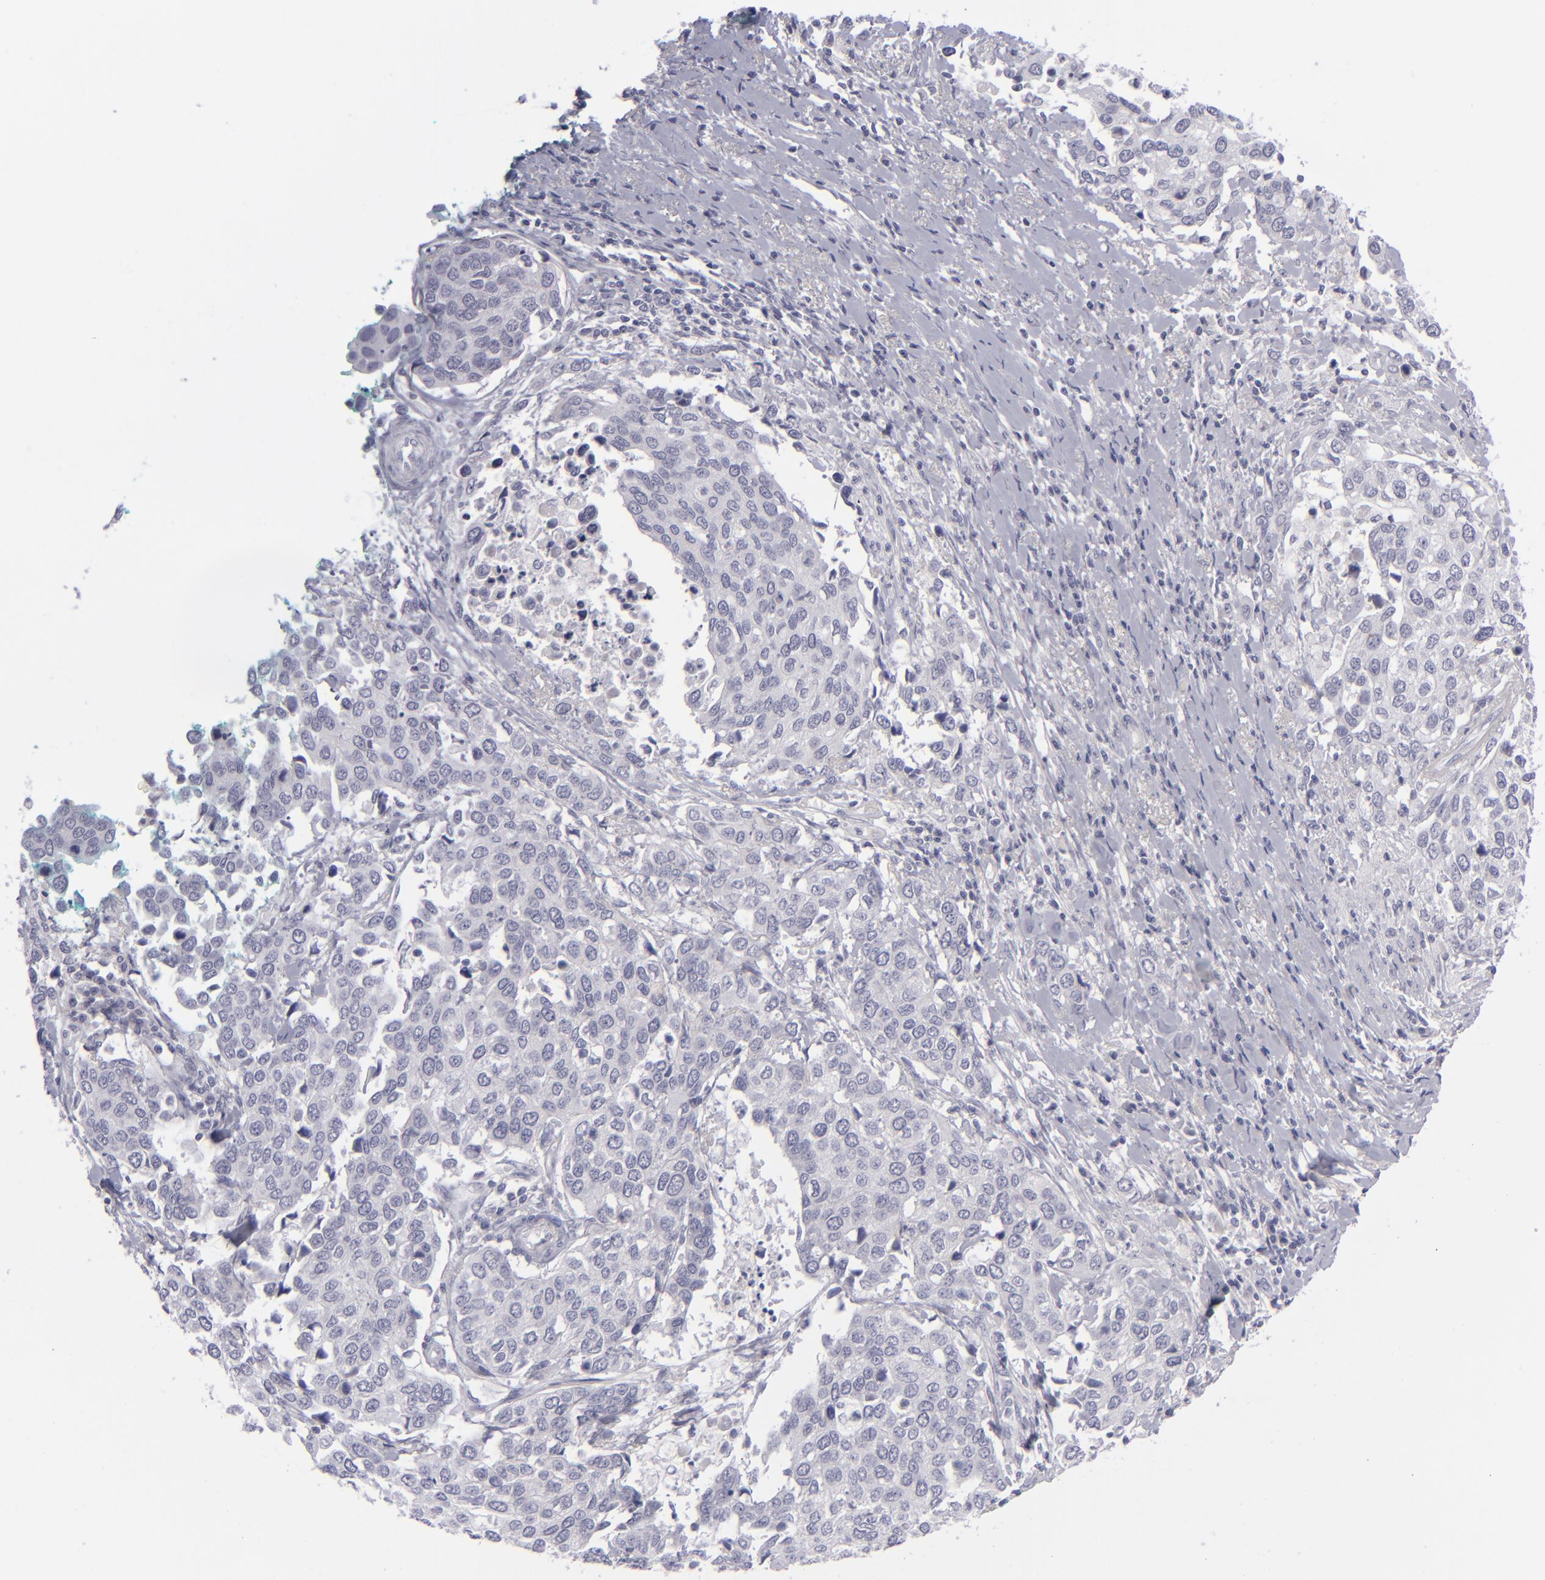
{"staining": {"intensity": "negative", "quantity": "none", "location": "none"}, "tissue": "cervical cancer", "cell_type": "Tumor cells", "image_type": "cancer", "snomed": [{"axis": "morphology", "description": "Squamous cell carcinoma, NOS"}, {"axis": "topography", "description": "Cervix"}], "caption": "Tumor cells show no significant protein positivity in cervical cancer (squamous cell carcinoma). Nuclei are stained in blue.", "gene": "ITGB4", "patient": {"sex": "female", "age": 54}}